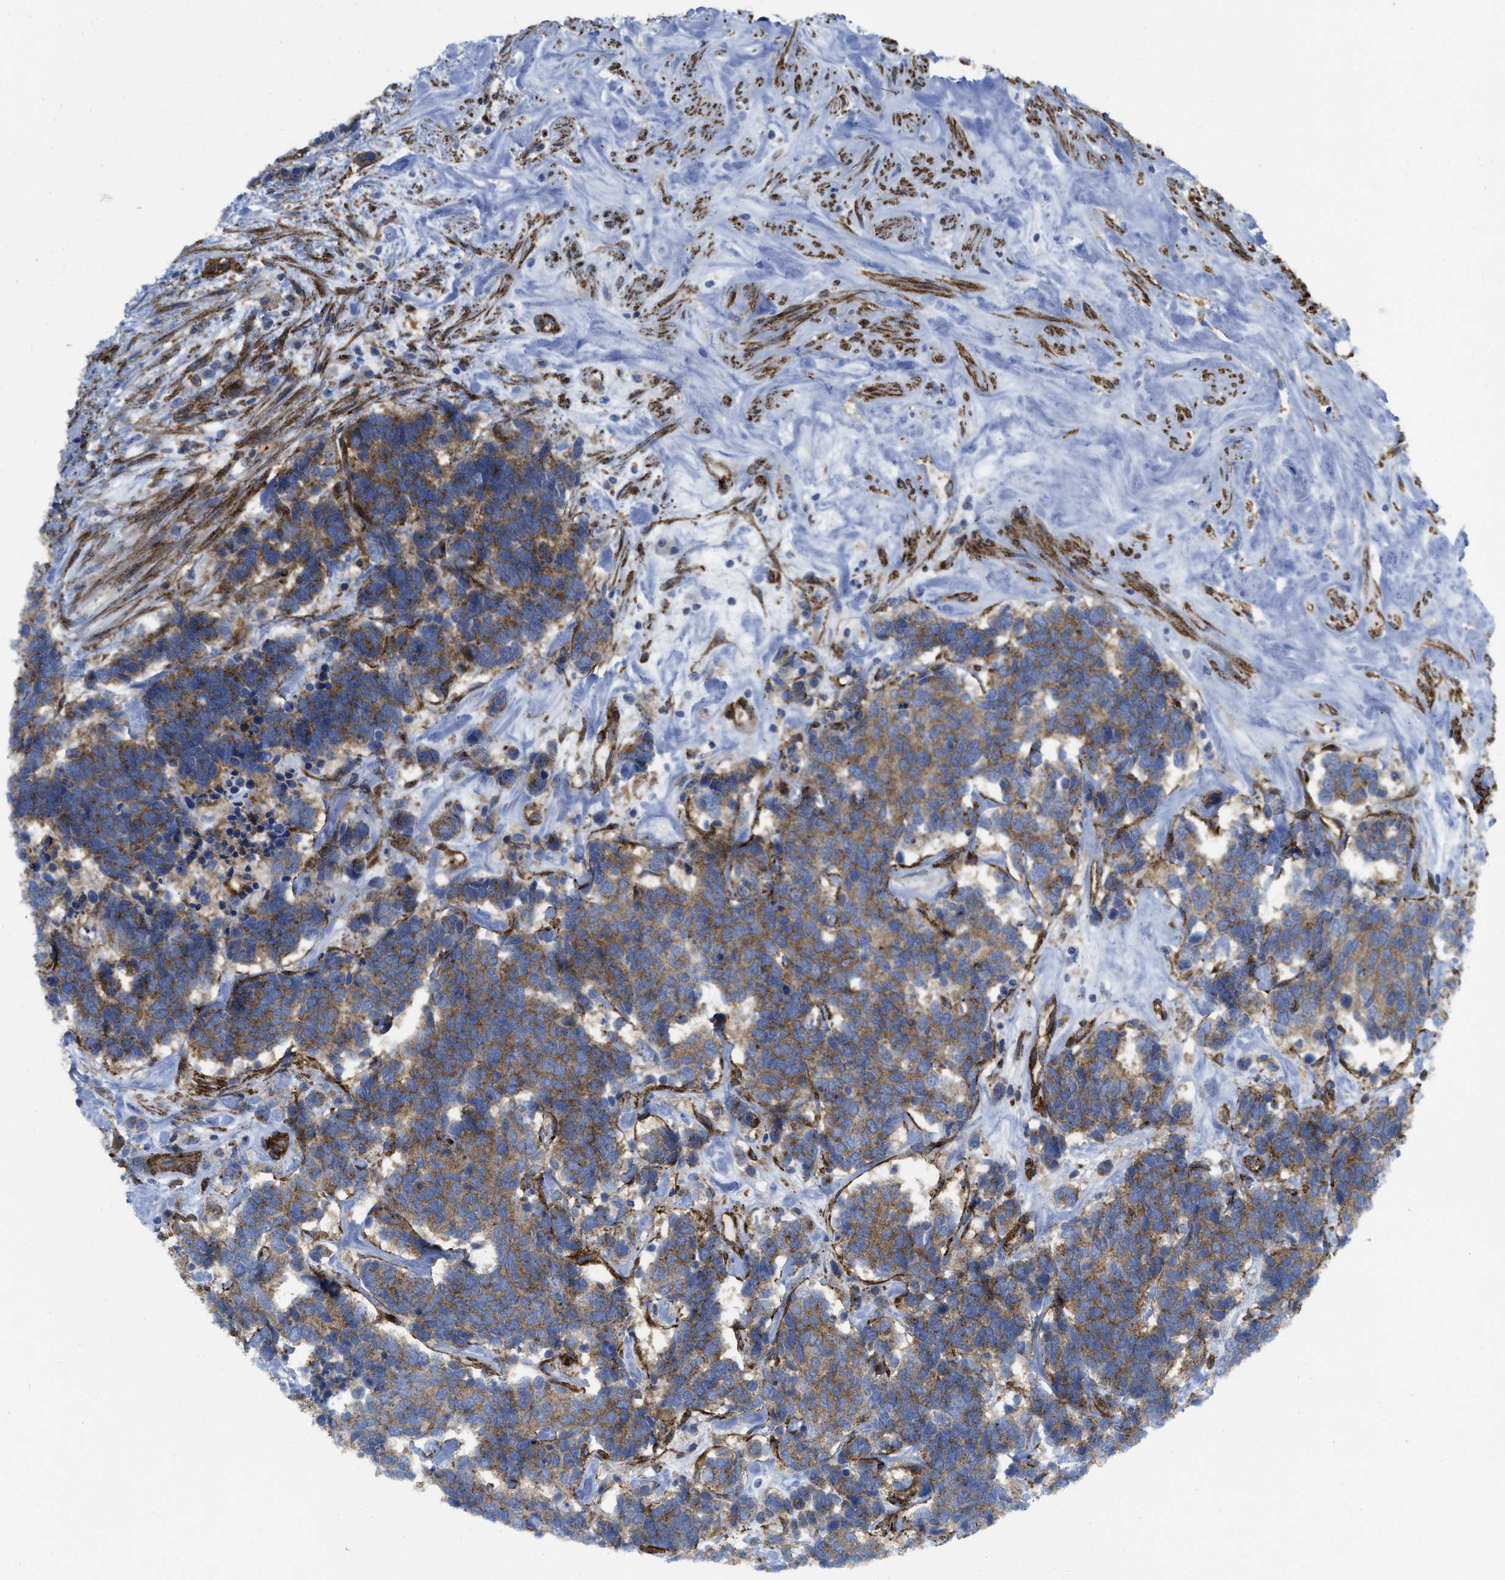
{"staining": {"intensity": "moderate", "quantity": ">75%", "location": "cytoplasmic/membranous"}, "tissue": "carcinoid", "cell_type": "Tumor cells", "image_type": "cancer", "snomed": [{"axis": "morphology", "description": "Carcinoma, NOS"}, {"axis": "morphology", "description": "Carcinoid, malignant, NOS"}, {"axis": "topography", "description": "Urinary bladder"}], "caption": "Tumor cells display medium levels of moderate cytoplasmic/membranous expression in about >75% of cells in human malignant carcinoid.", "gene": "HIP1", "patient": {"sex": "male", "age": 57}}